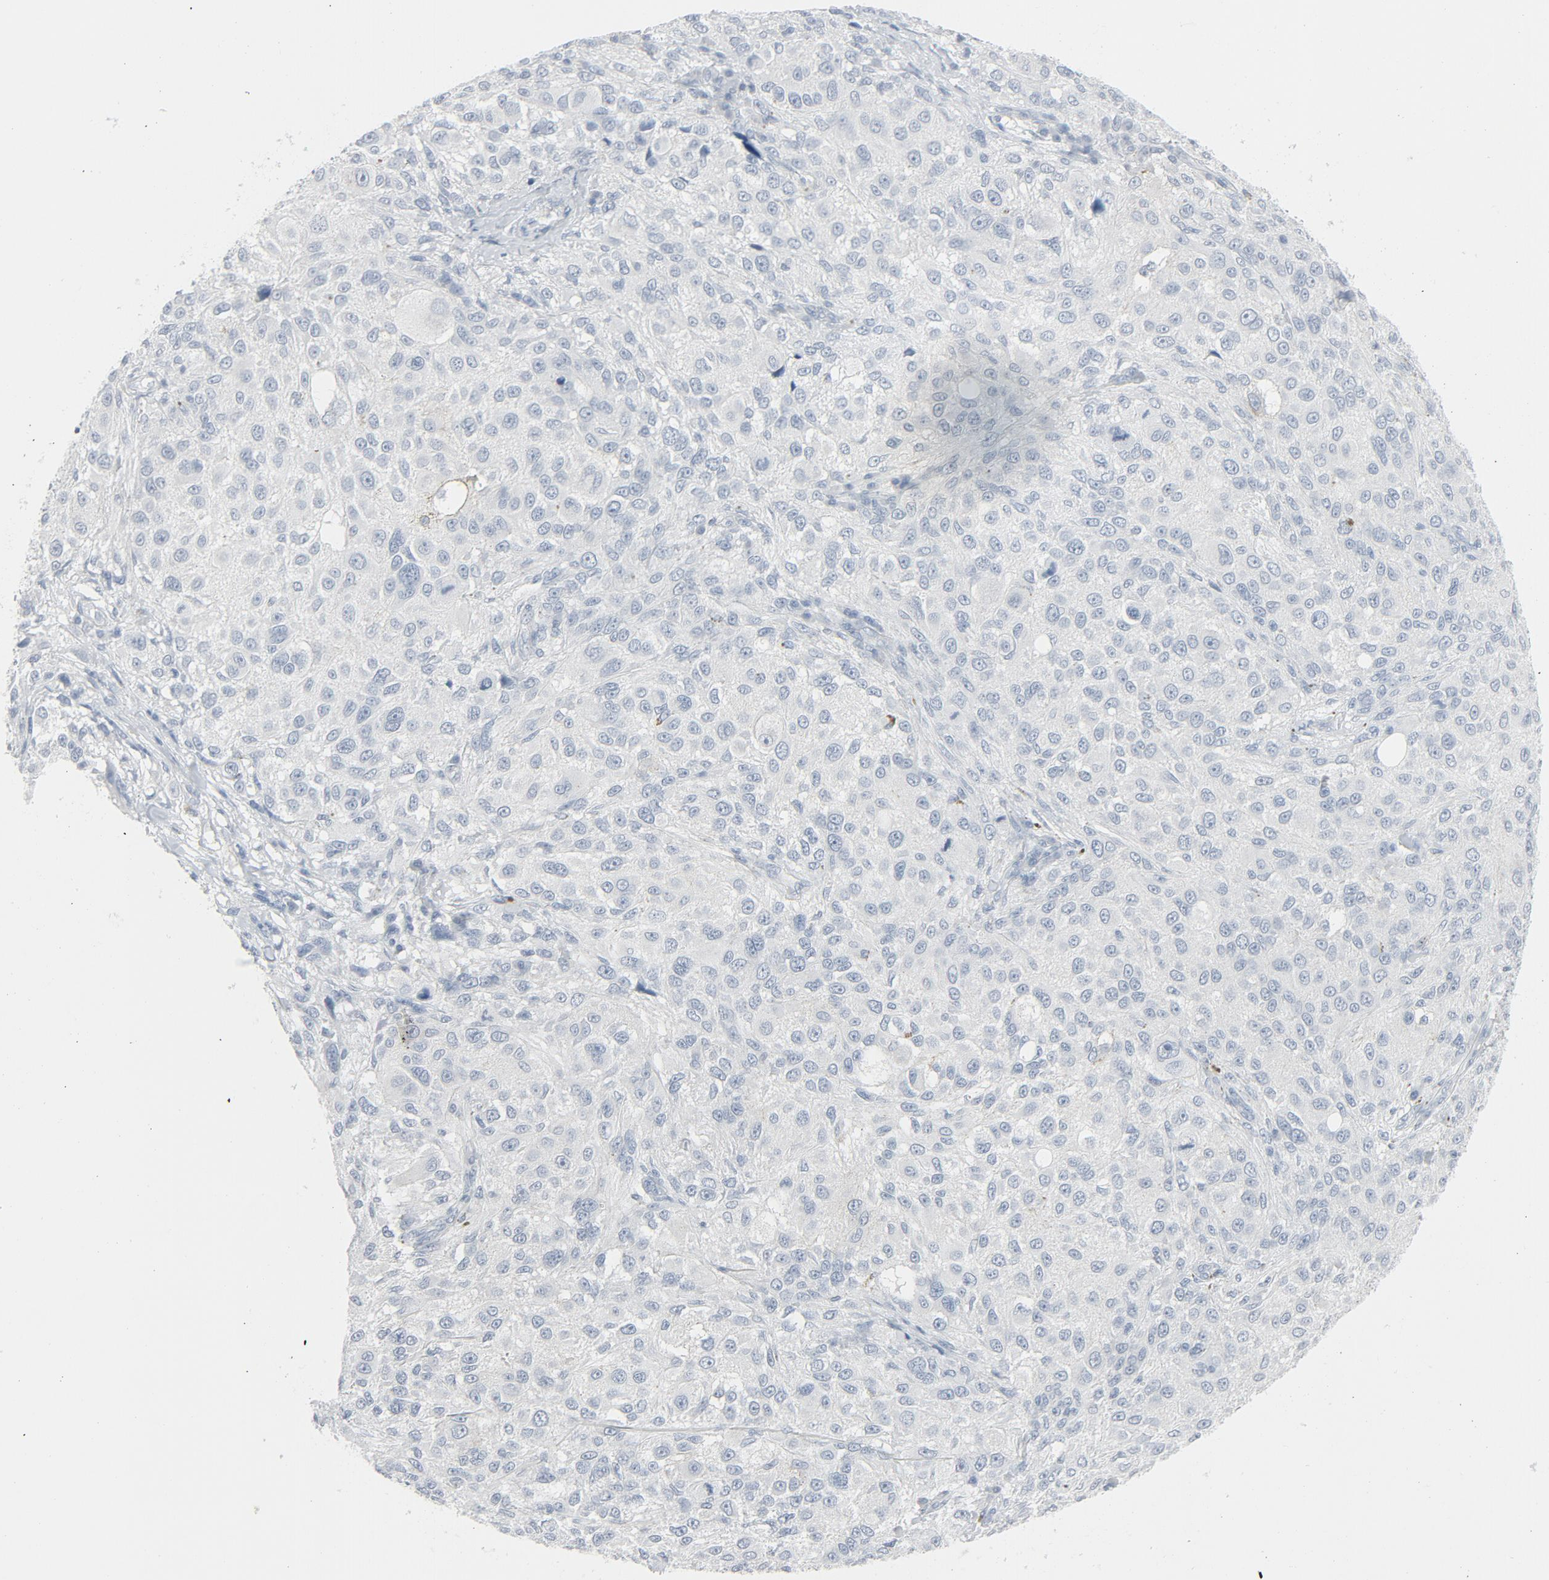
{"staining": {"intensity": "negative", "quantity": "none", "location": "none"}, "tissue": "melanoma", "cell_type": "Tumor cells", "image_type": "cancer", "snomed": [{"axis": "morphology", "description": "Necrosis, NOS"}, {"axis": "morphology", "description": "Malignant melanoma, NOS"}, {"axis": "topography", "description": "Skin"}], "caption": "High magnification brightfield microscopy of malignant melanoma stained with DAB (3,3'-diaminobenzidine) (brown) and counterstained with hematoxylin (blue): tumor cells show no significant positivity.", "gene": "FGFR3", "patient": {"sex": "female", "age": 87}}